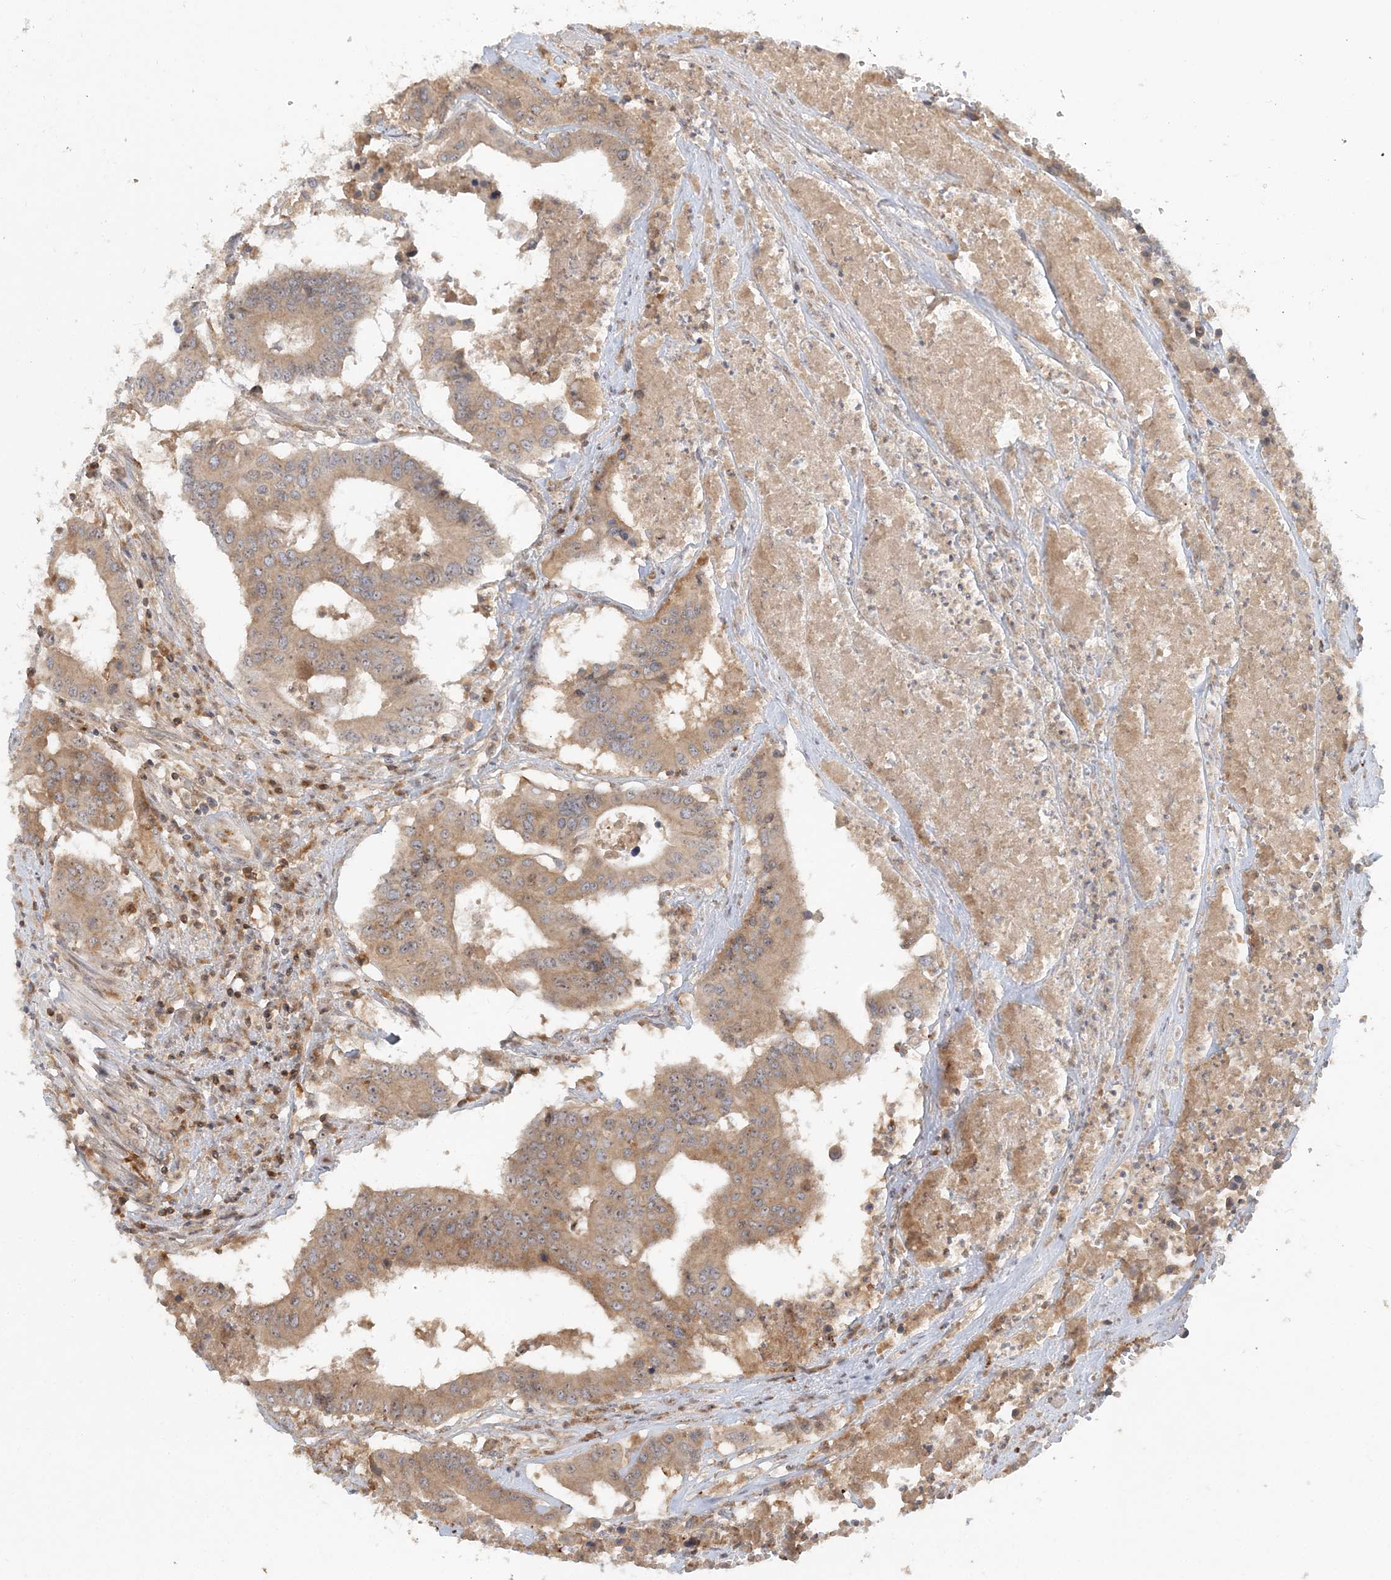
{"staining": {"intensity": "moderate", "quantity": ">75%", "location": "cytoplasmic/membranous"}, "tissue": "colorectal cancer", "cell_type": "Tumor cells", "image_type": "cancer", "snomed": [{"axis": "morphology", "description": "Adenocarcinoma, NOS"}, {"axis": "topography", "description": "Colon"}], "caption": "Protein expression by IHC displays moderate cytoplasmic/membranous expression in approximately >75% of tumor cells in colorectal adenocarcinoma.", "gene": "AP1AR", "patient": {"sex": "male", "age": 77}}